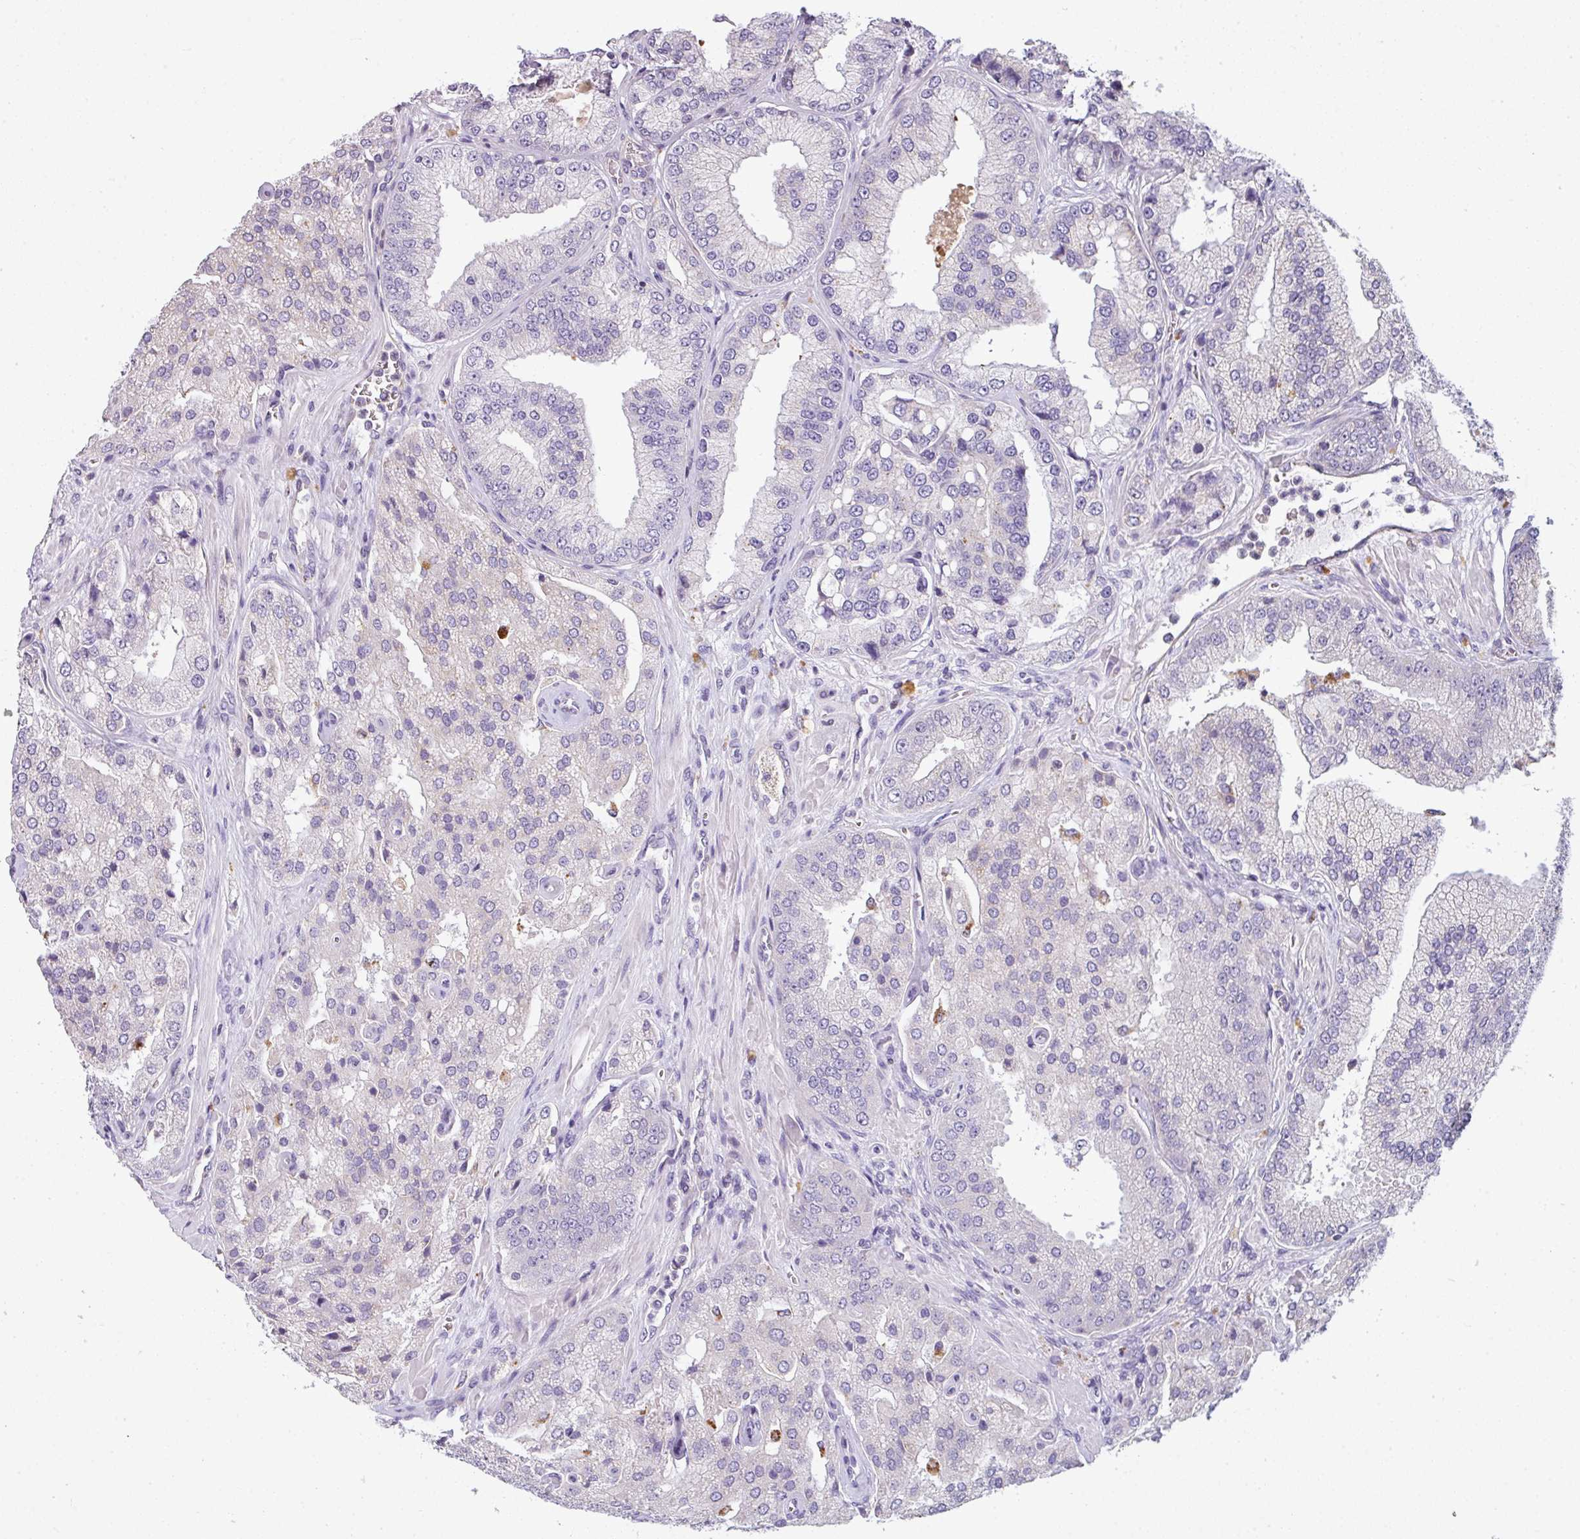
{"staining": {"intensity": "negative", "quantity": "none", "location": "none"}, "tissue": "prostate cancer", "cell_type": "Tumor cells", "image_type": "cancer", "snomed": [{"axis": "morphology", "description": "Adenocarcinoma, High grade"}, {"axis": "topography", "description": "Prostate"}], "caption": "A high-resolution image shows immunohistochemistry staining of prostate cancer (adenocarcinoma (high-grade)), which reveals no significant staining in tumor cells.", "gene": "STAT5A", "patient": {"sex": "male", "age": 68}}